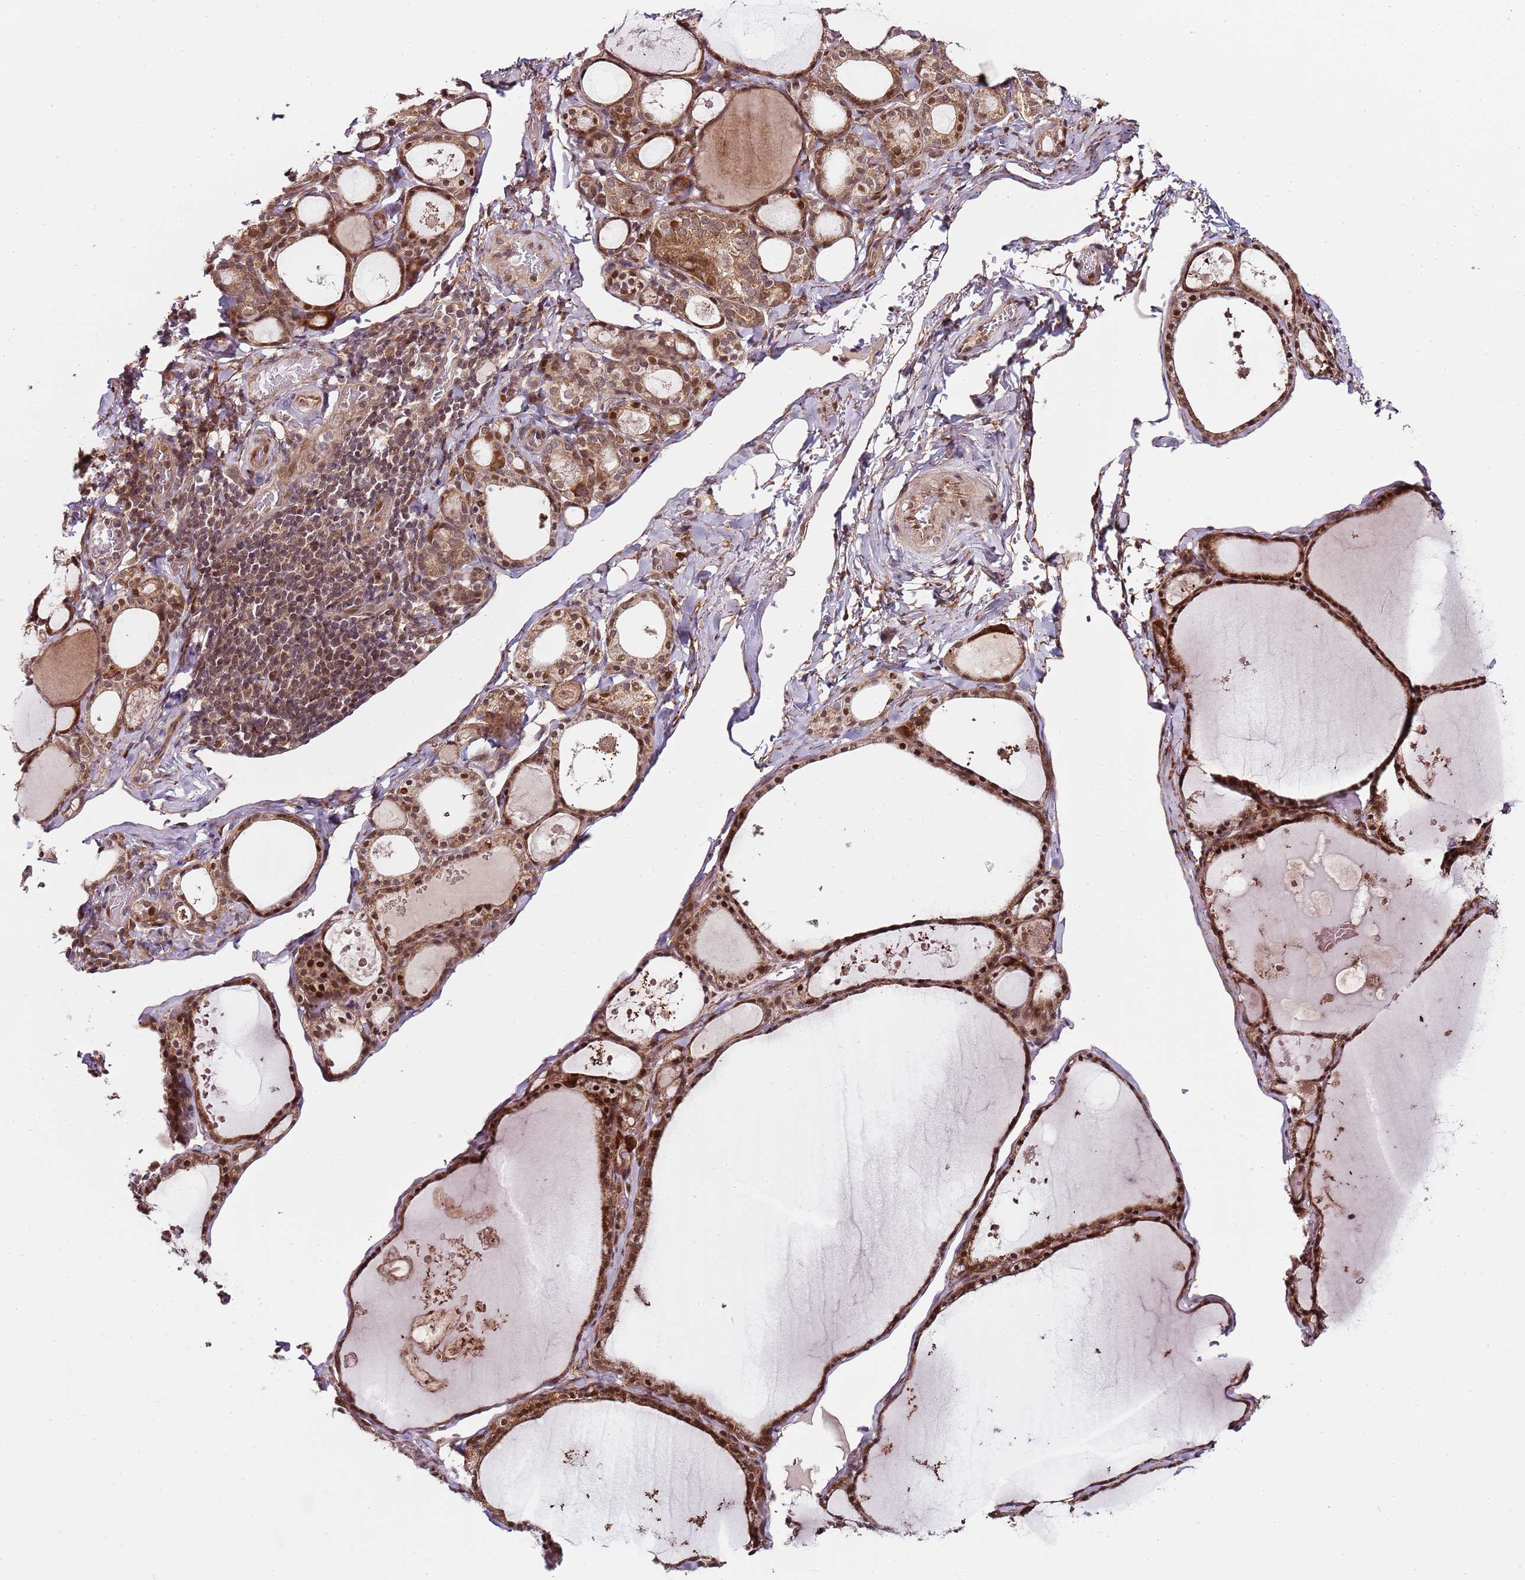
{"staining": {"intensity": "moderate", "quantity": ">75%", "location": "cytoplasmic/membranous,nuclear"}, "tissue": "thyroid gland", "cell_type": "Glandular cells", "image_type": "normal", "snomed": [{"axis": "morphology", "description": "Normal tissue, NOS"}, {"axis": "topography", "description": "Thyroid gland"}], "caption": "Immunohistochemical staining of benign thyroid gland shows moderate cytoplasmic/membranous,nuclear protein staining in about >75% of glandular cells.", "gene": "EDC3", "patient": {"sex": "male", "age": 56}}